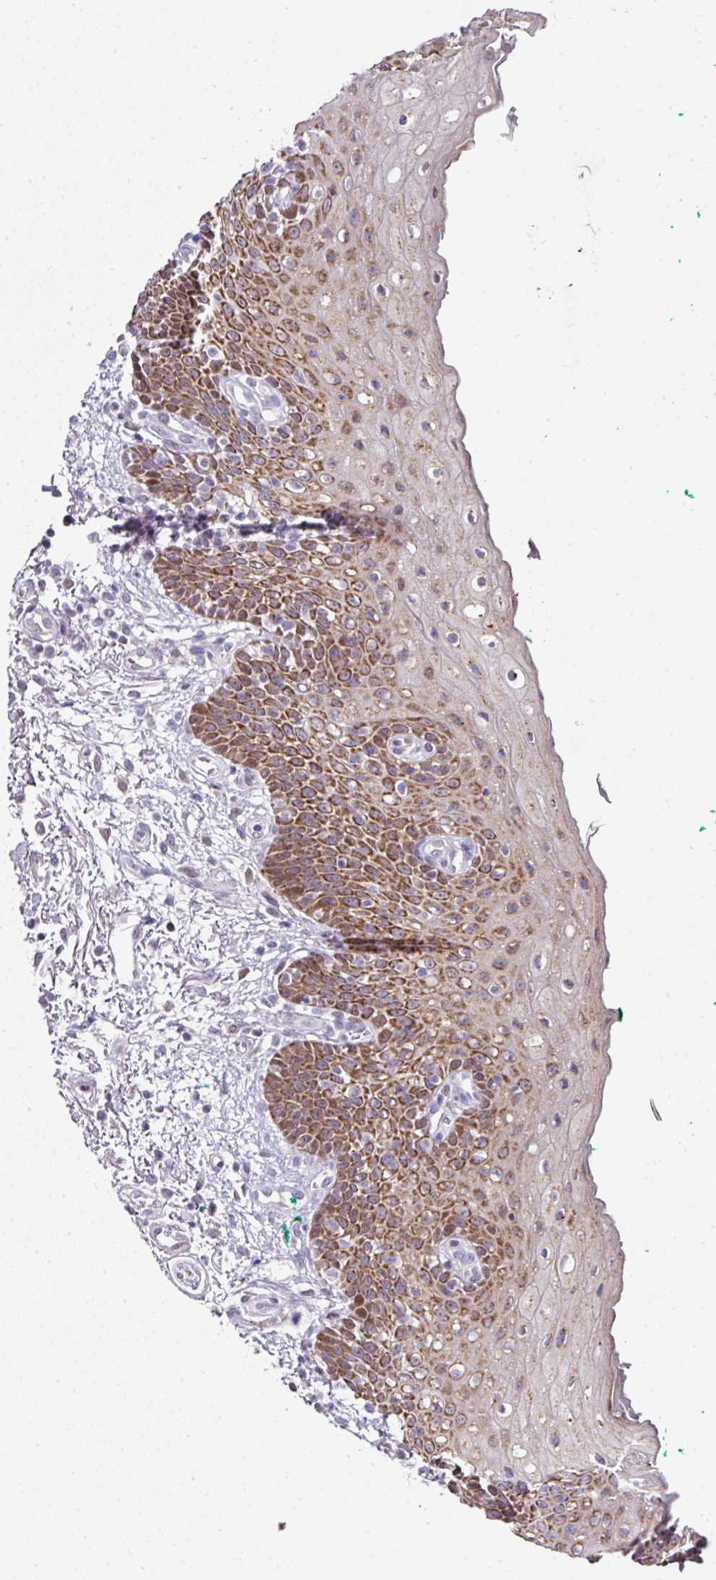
{"staining": {"intensity": "strong", "quantity": "25%-75%", "location": "cytoplasmic/membranous"}, "tissue": "oral mucosa", "cell_type": "Squamous epithelial cells", "image_type": "normal", "snomed": [{"axis": "morphology", "description": "Normal tissue, NOS"}, {"axis": "morphology", "description": "Squamous cell carcinoma, NOS"}, {"axis": "topography", "description": "Oral tissue"}, {"axis": "topography", "description": "Tounge, NOS"}, {"axis": "topography", "description": "Head-Neck"}], "caption": "High-power microscopy captured an IHC image of unremarkable oral mucosa, revealing strong cytoplasmic/membranous positivity in about 25%-75% of squamous epithelial cells.", "gene": "ANKRD18A", "patient": {"sex": "male", "age": 79}}